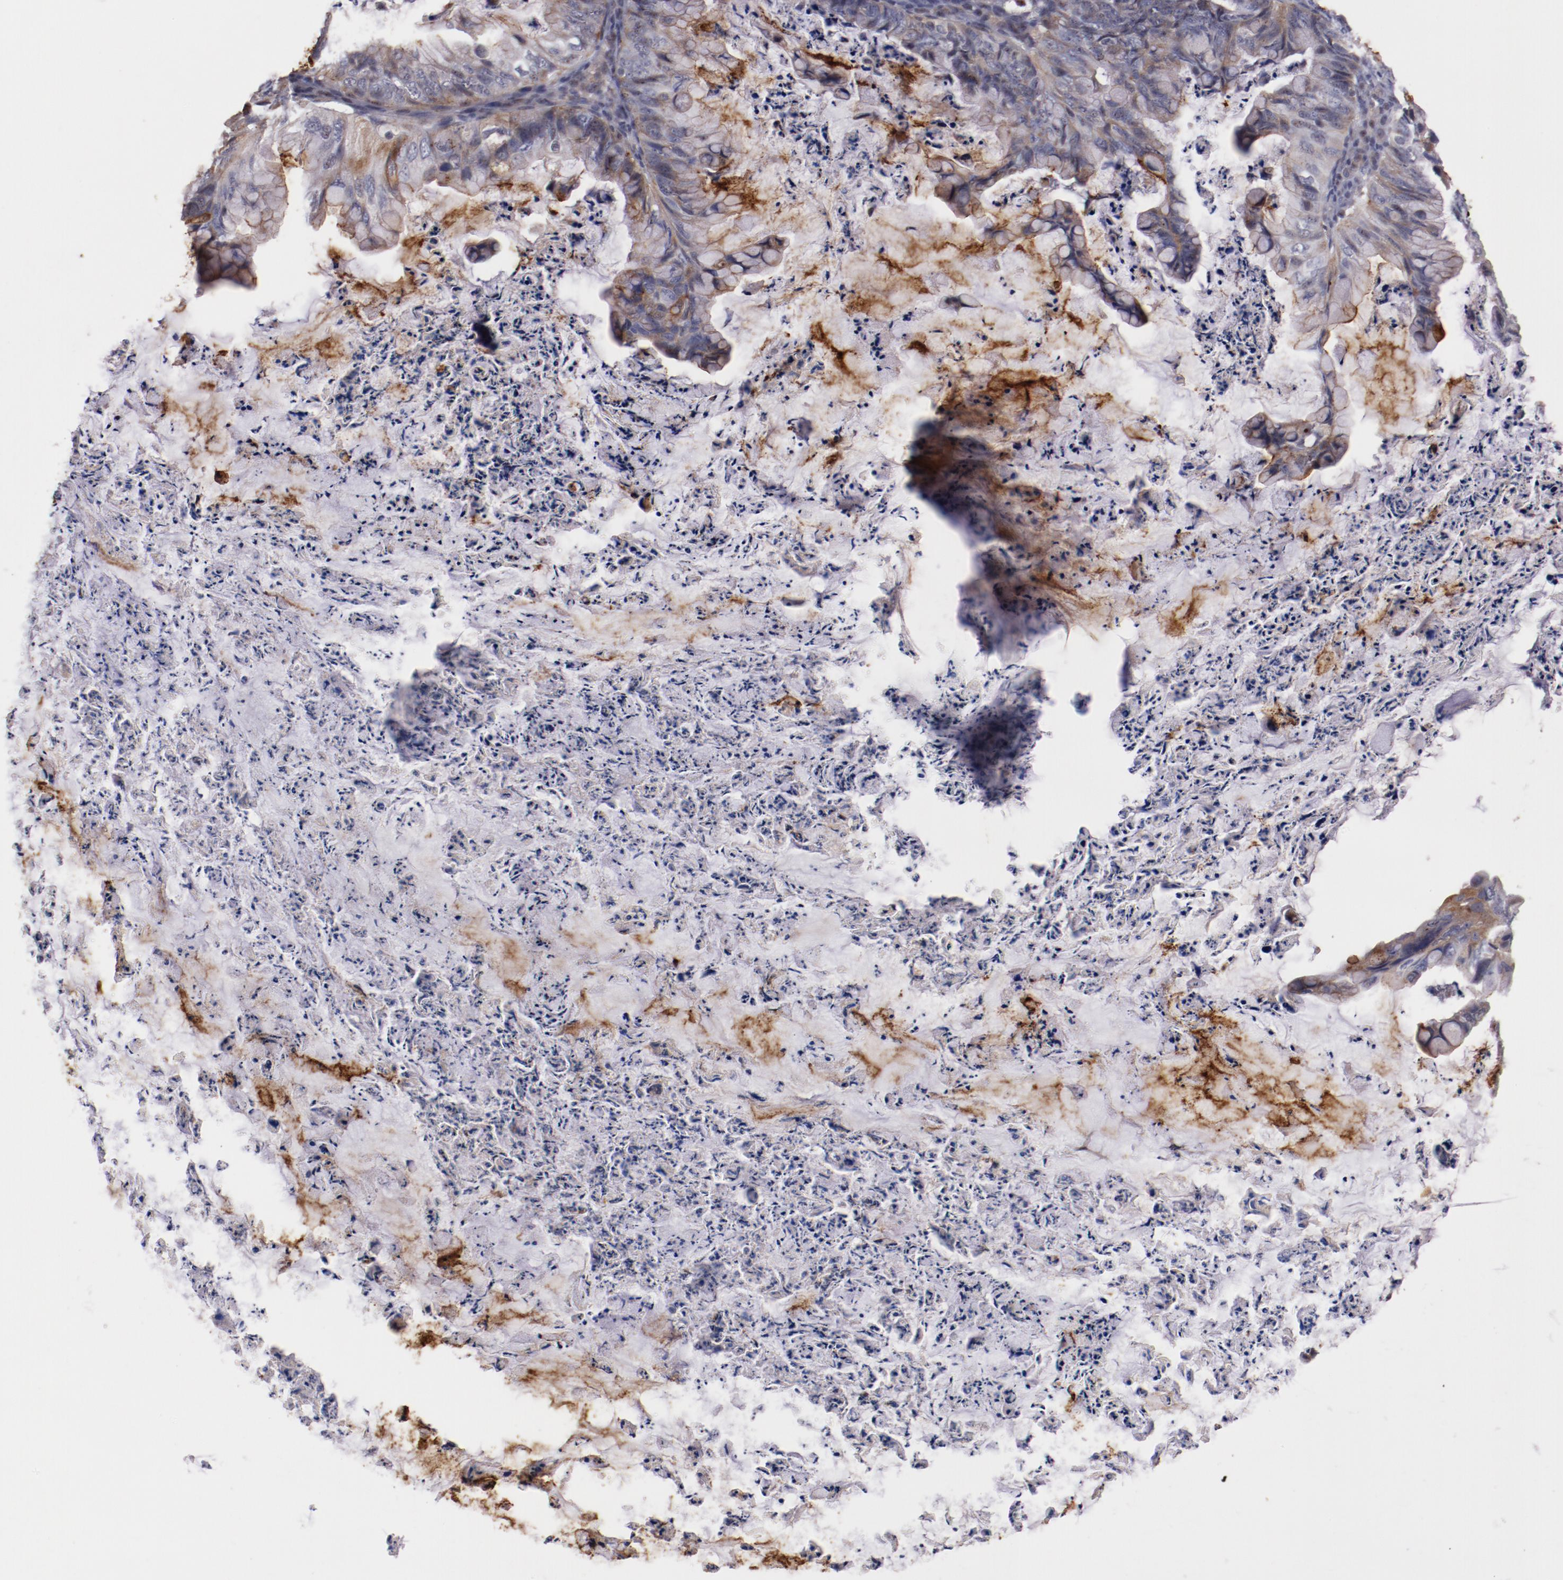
{"staining": {"intensity": "moderate", "quantity": ">75%", "location": "cytoplasmic/membranous"}, "tissue": "ovarian cancer", "cell_type": "Tumor cells", "image_type": "cancer", "snomed": [{"axis": "morphology", "description": "Cystadenocarcinoma, mucinous, NOS"}, {"axis": "topography", "description": "Ovary"}], "caption": "Human ovarian cancer stained for a protein (brown) exhibits moderate cytoplasmic/membranous positive positivity in approximately >75% of tumor cells.", "gene": "SYP", "patient": {"sex": "female", "age": 36}}